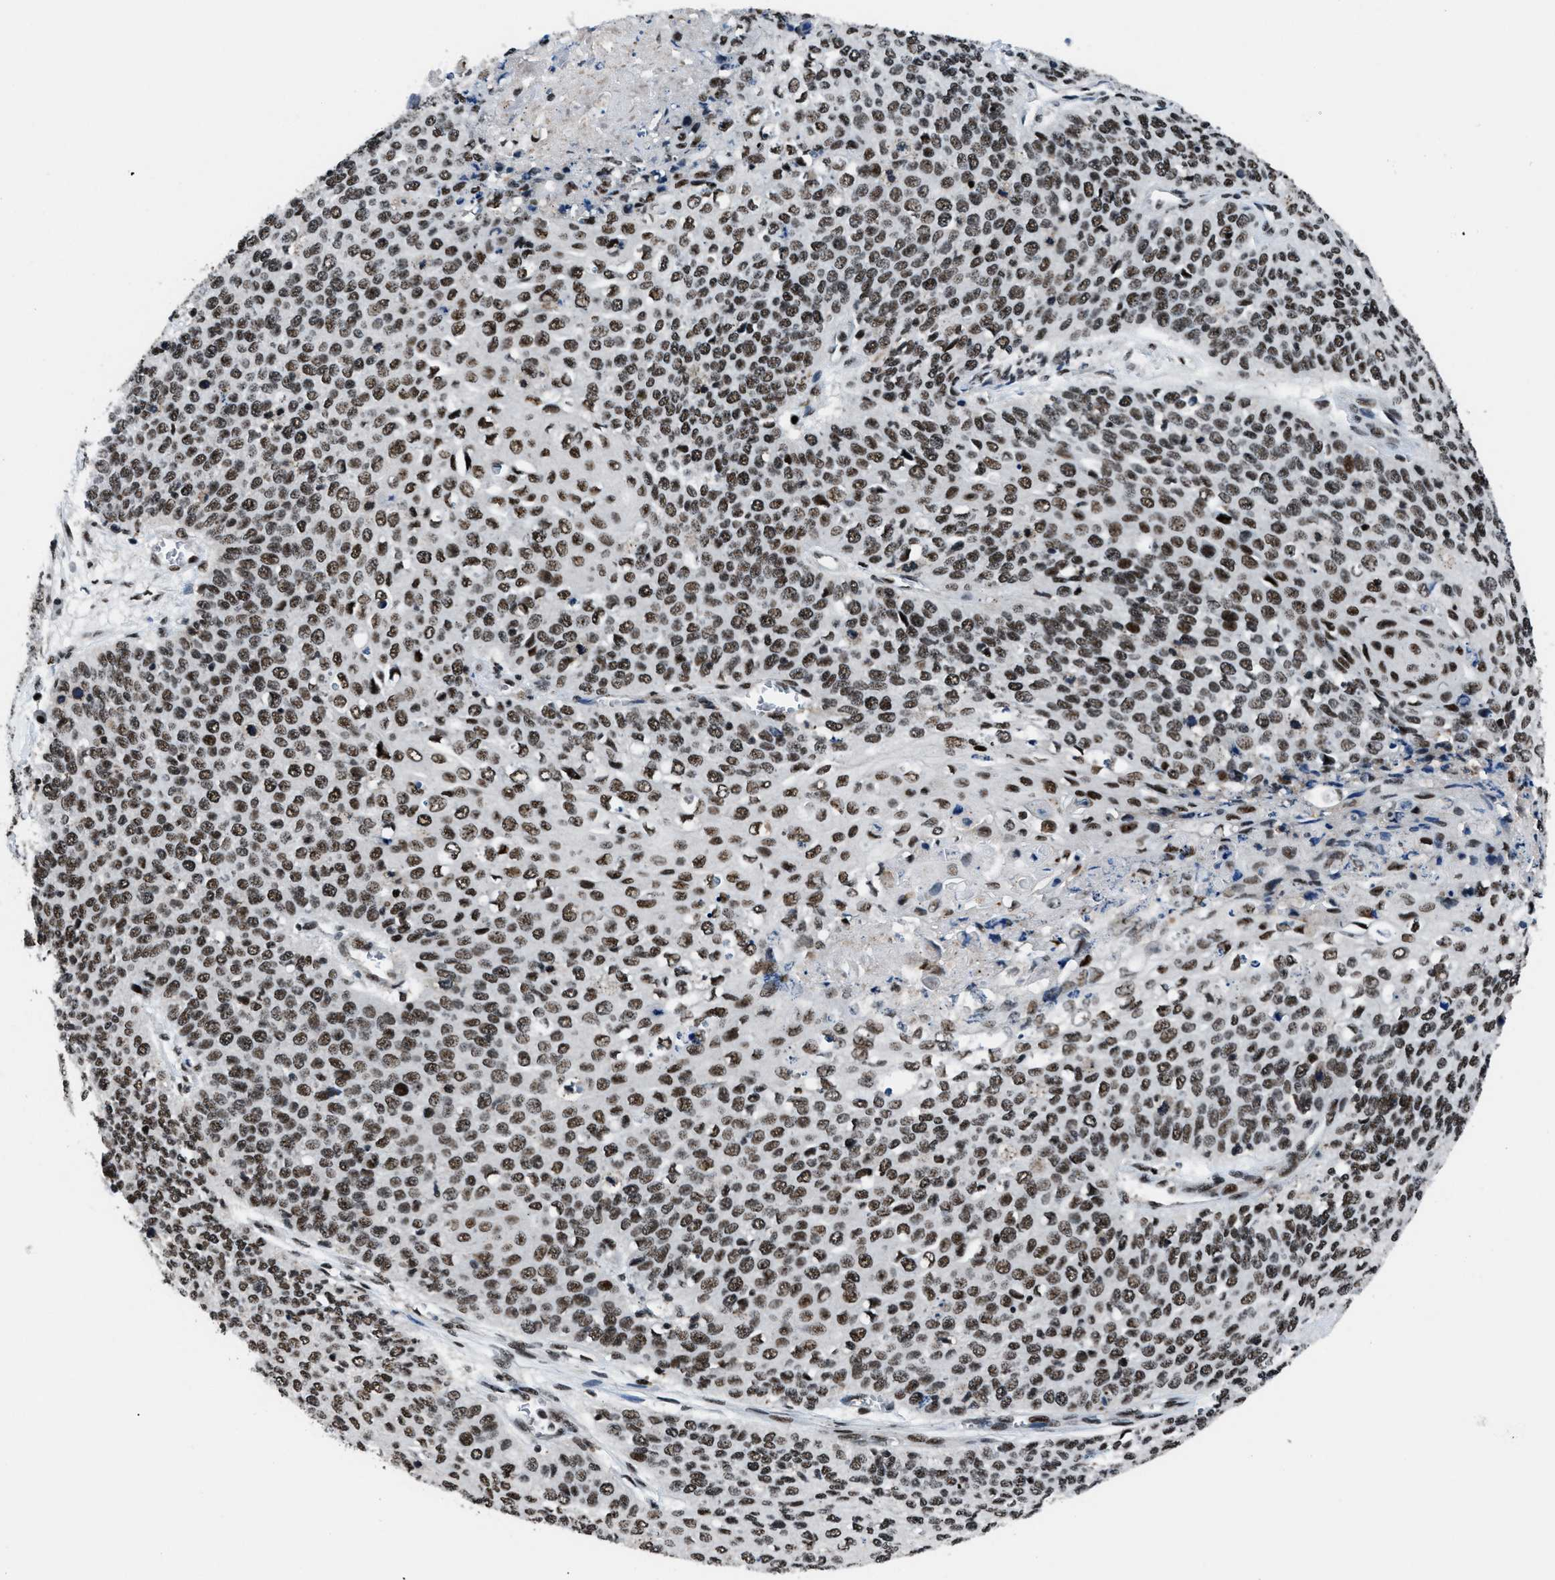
{"staining": {"intensity": "strong", "quantity": ">75%", "location": "nuclear"}, "tissue": "cervical cancer", "cell_type": "Tumor cells", "image_type": "cancer", "snomed": [{"axis": "morphology", "description": "Squamous cell carcinoma, NOS"}, {"axis": "topography", "description": "Cervix"}], "caption": "Immunohistochemical staining of cervical cancer displays strong nuclear protein positivity in approximately >75% of tumor cells. The staining was performed using DAB (3,3'-diaminobenzidine), with brown indicating positive protein expression. Nuclei are stained blue with hematoxylin.", "gene": "SMARCB1", "patient": {"sex": "female", "age": 39}}